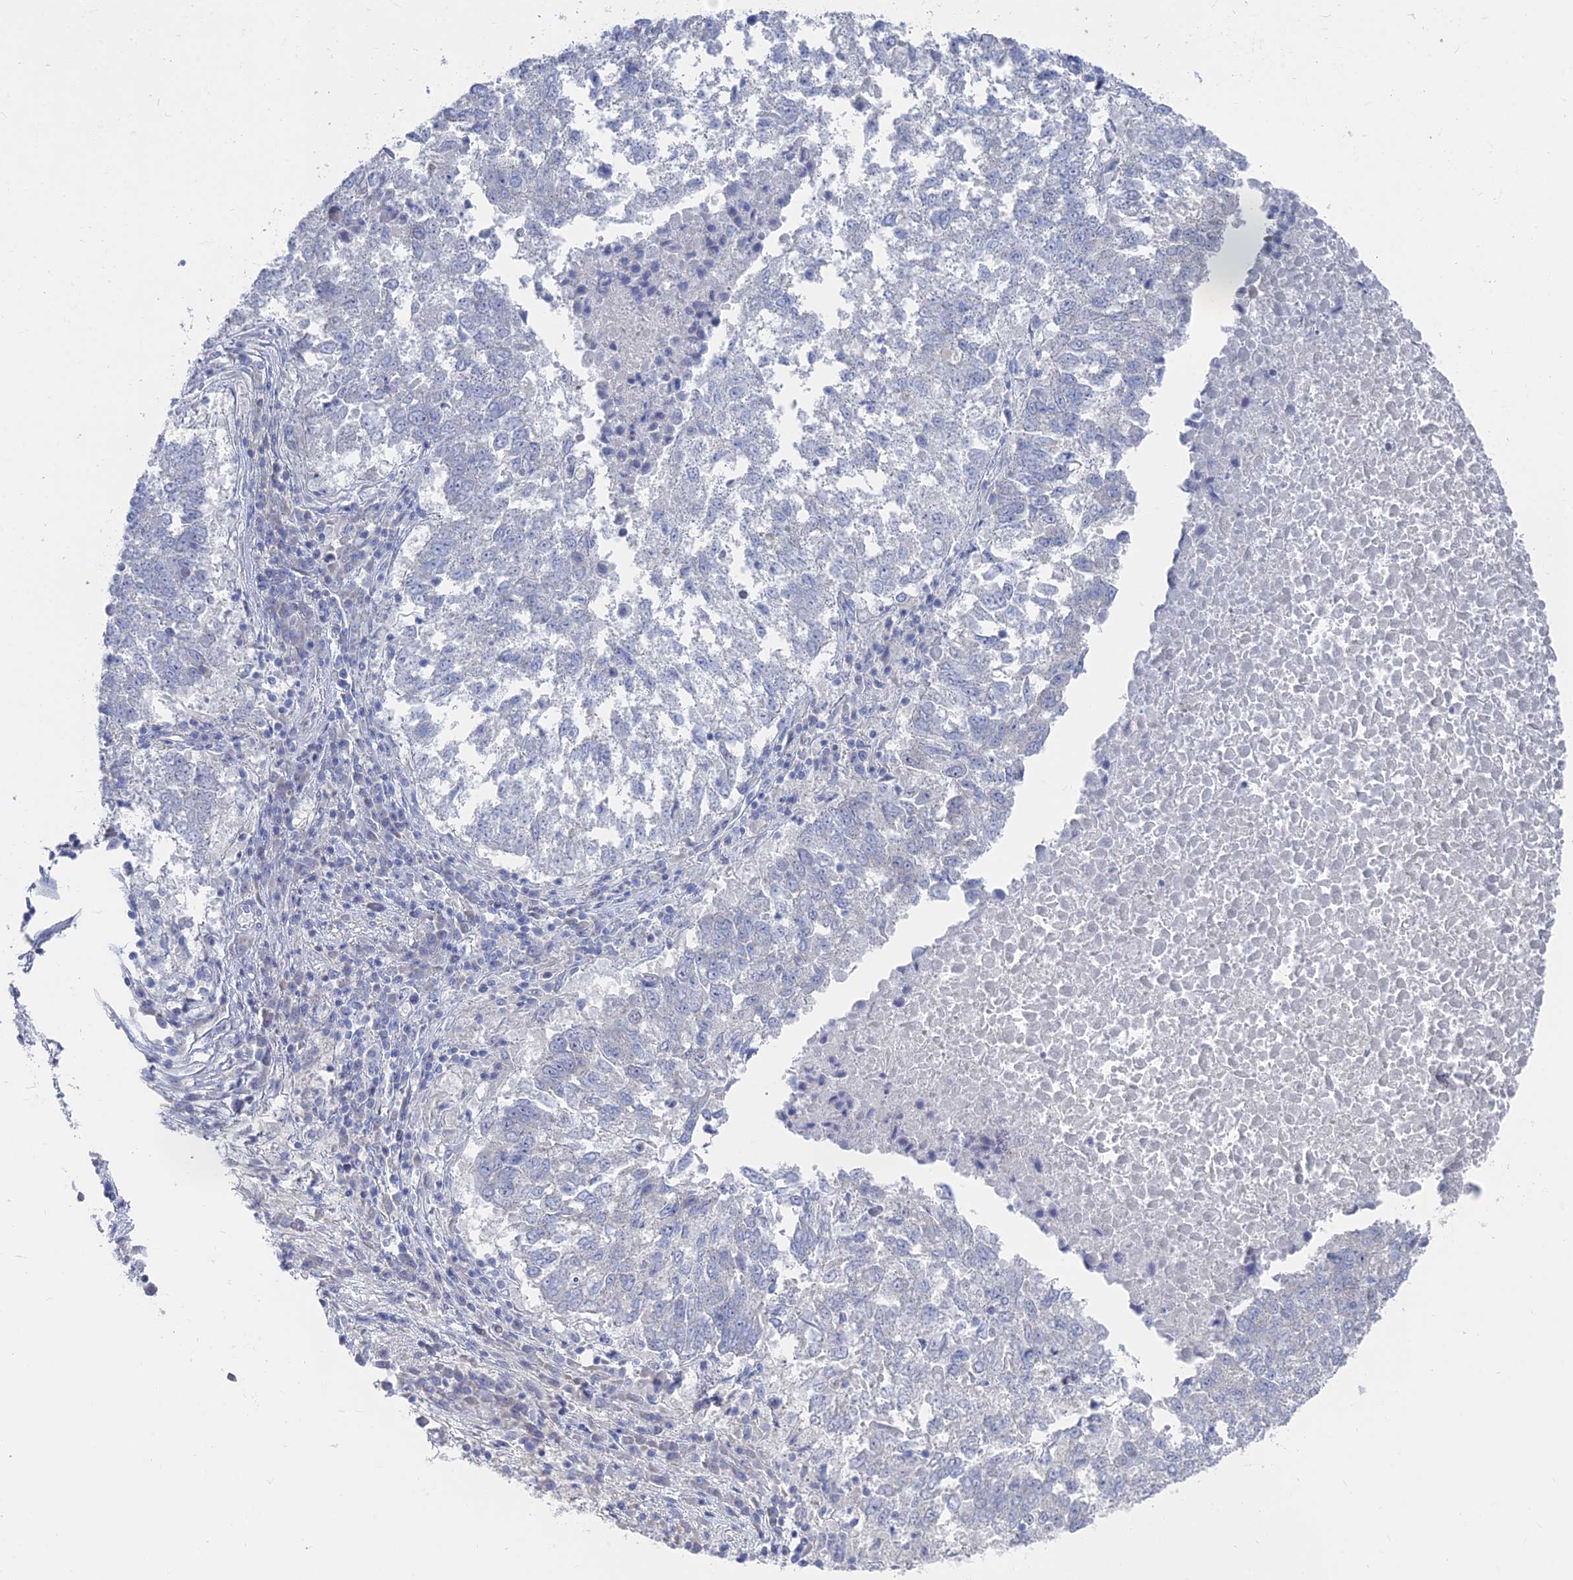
{"staining": {"intensity": "negative", "quantity": "none", "location": "none"}, "tissue": "lung cancer", "cell_type": "Tumor cells", "image_type": "cancer", "snomed": [{"axis": "morphology", "description": "Squamous cell carcinoma, NOS"}, {"axis": "topography", "description": "Lung"}], "caption": "Protein analysis of lung cancer (squamous cell carcinoma) displays no significant positivity in tumor cells.", "gene": "CCDC149", "patient": {"sex": "male", "age": 73}}